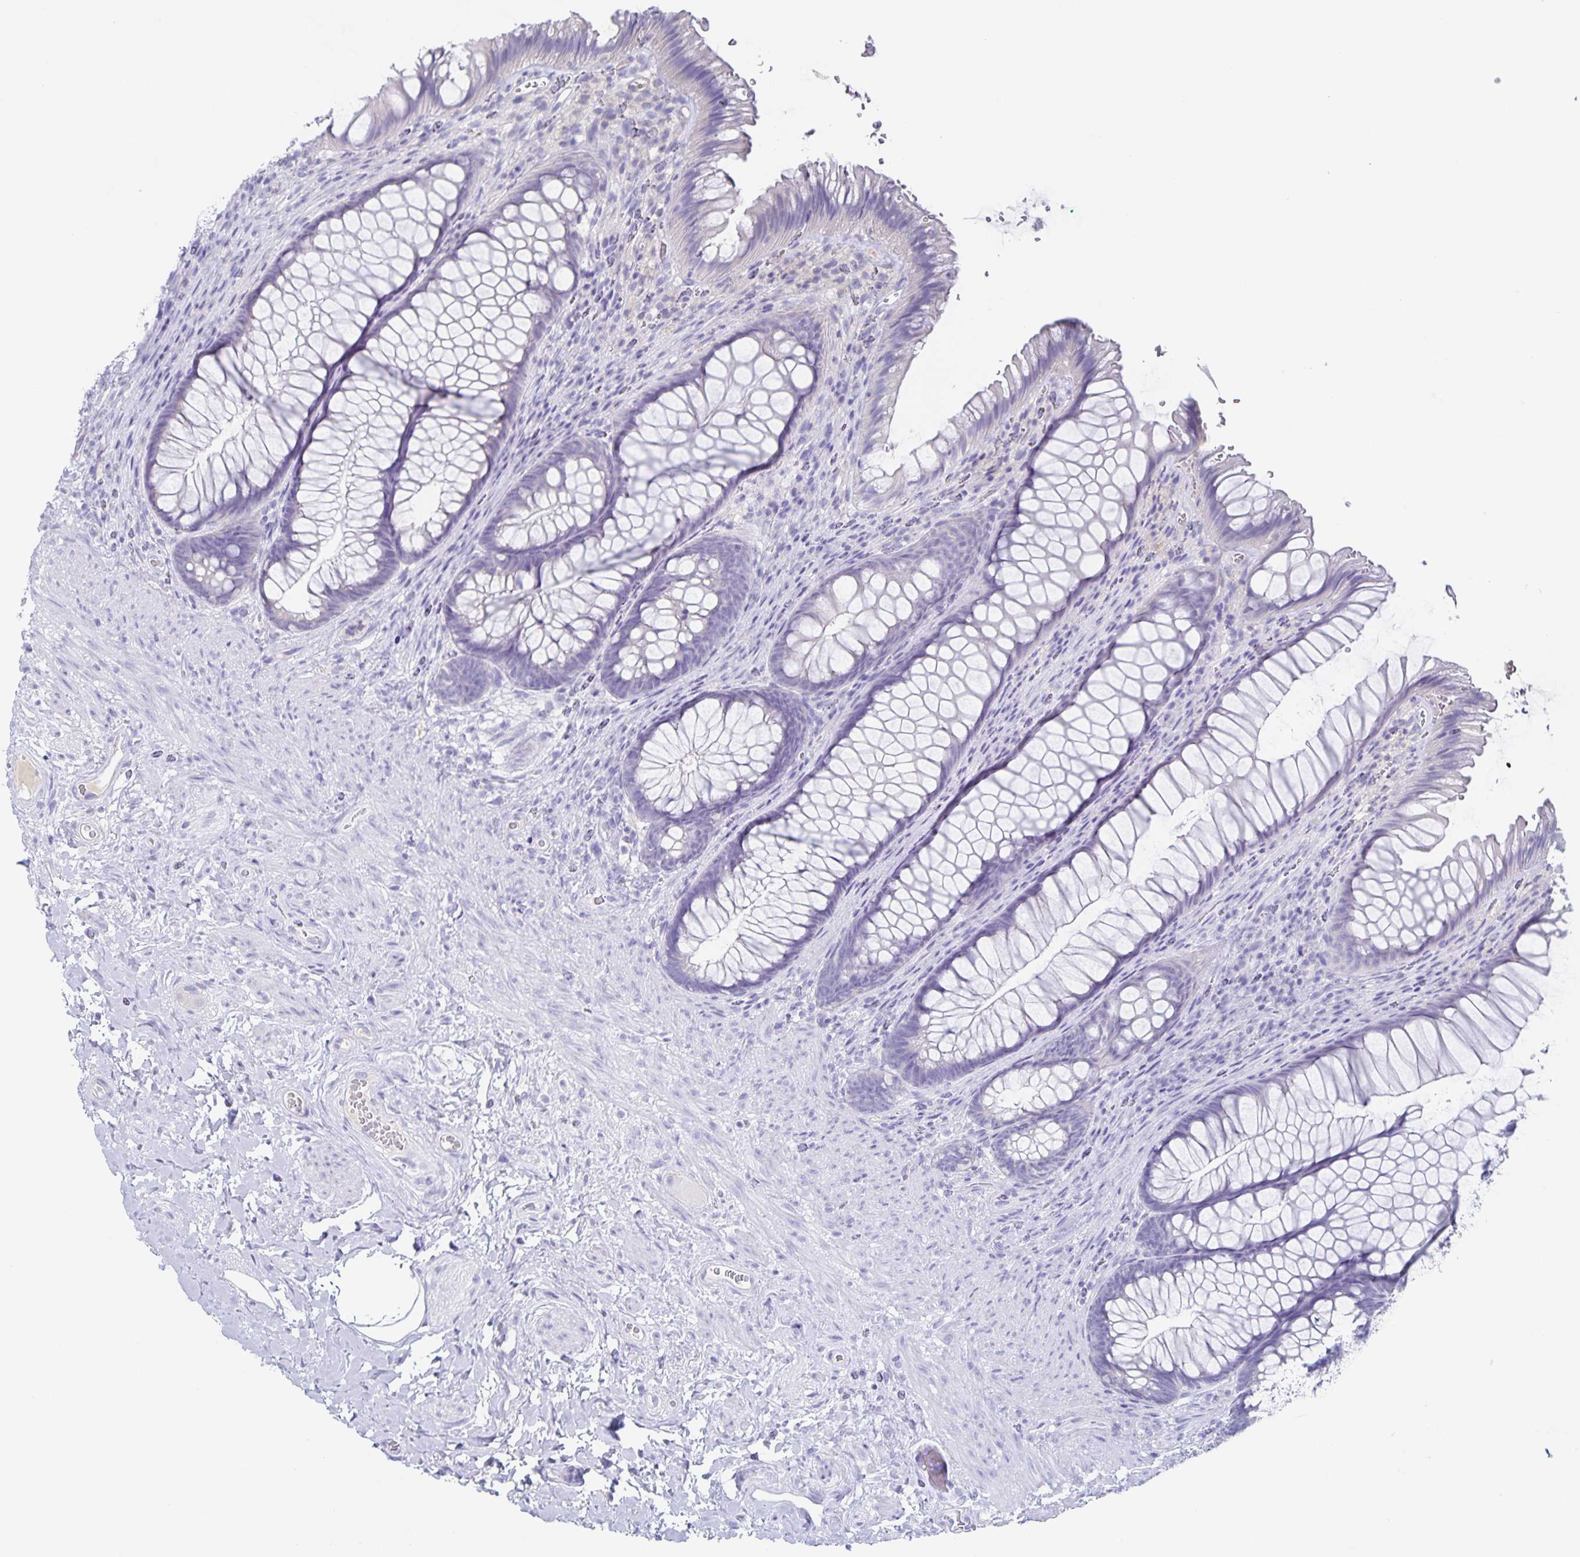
{"staining": {"intensity": "negative", "quantity": "none", "location": "none"}, "tissue": "rectum", "cell_type": "Glandular cells", "image_type": "normal", "snomed": [{"axis": "morphology", "description": "Normal tissue, NOS"}, {"axis": "topography", "description": "Rectum"}], "caption": "Micrograph shows no protein positivity in glandular cells of benign rectum.", "gene": "RPL36A", "patient": {"sex": "male", "age": 53}}